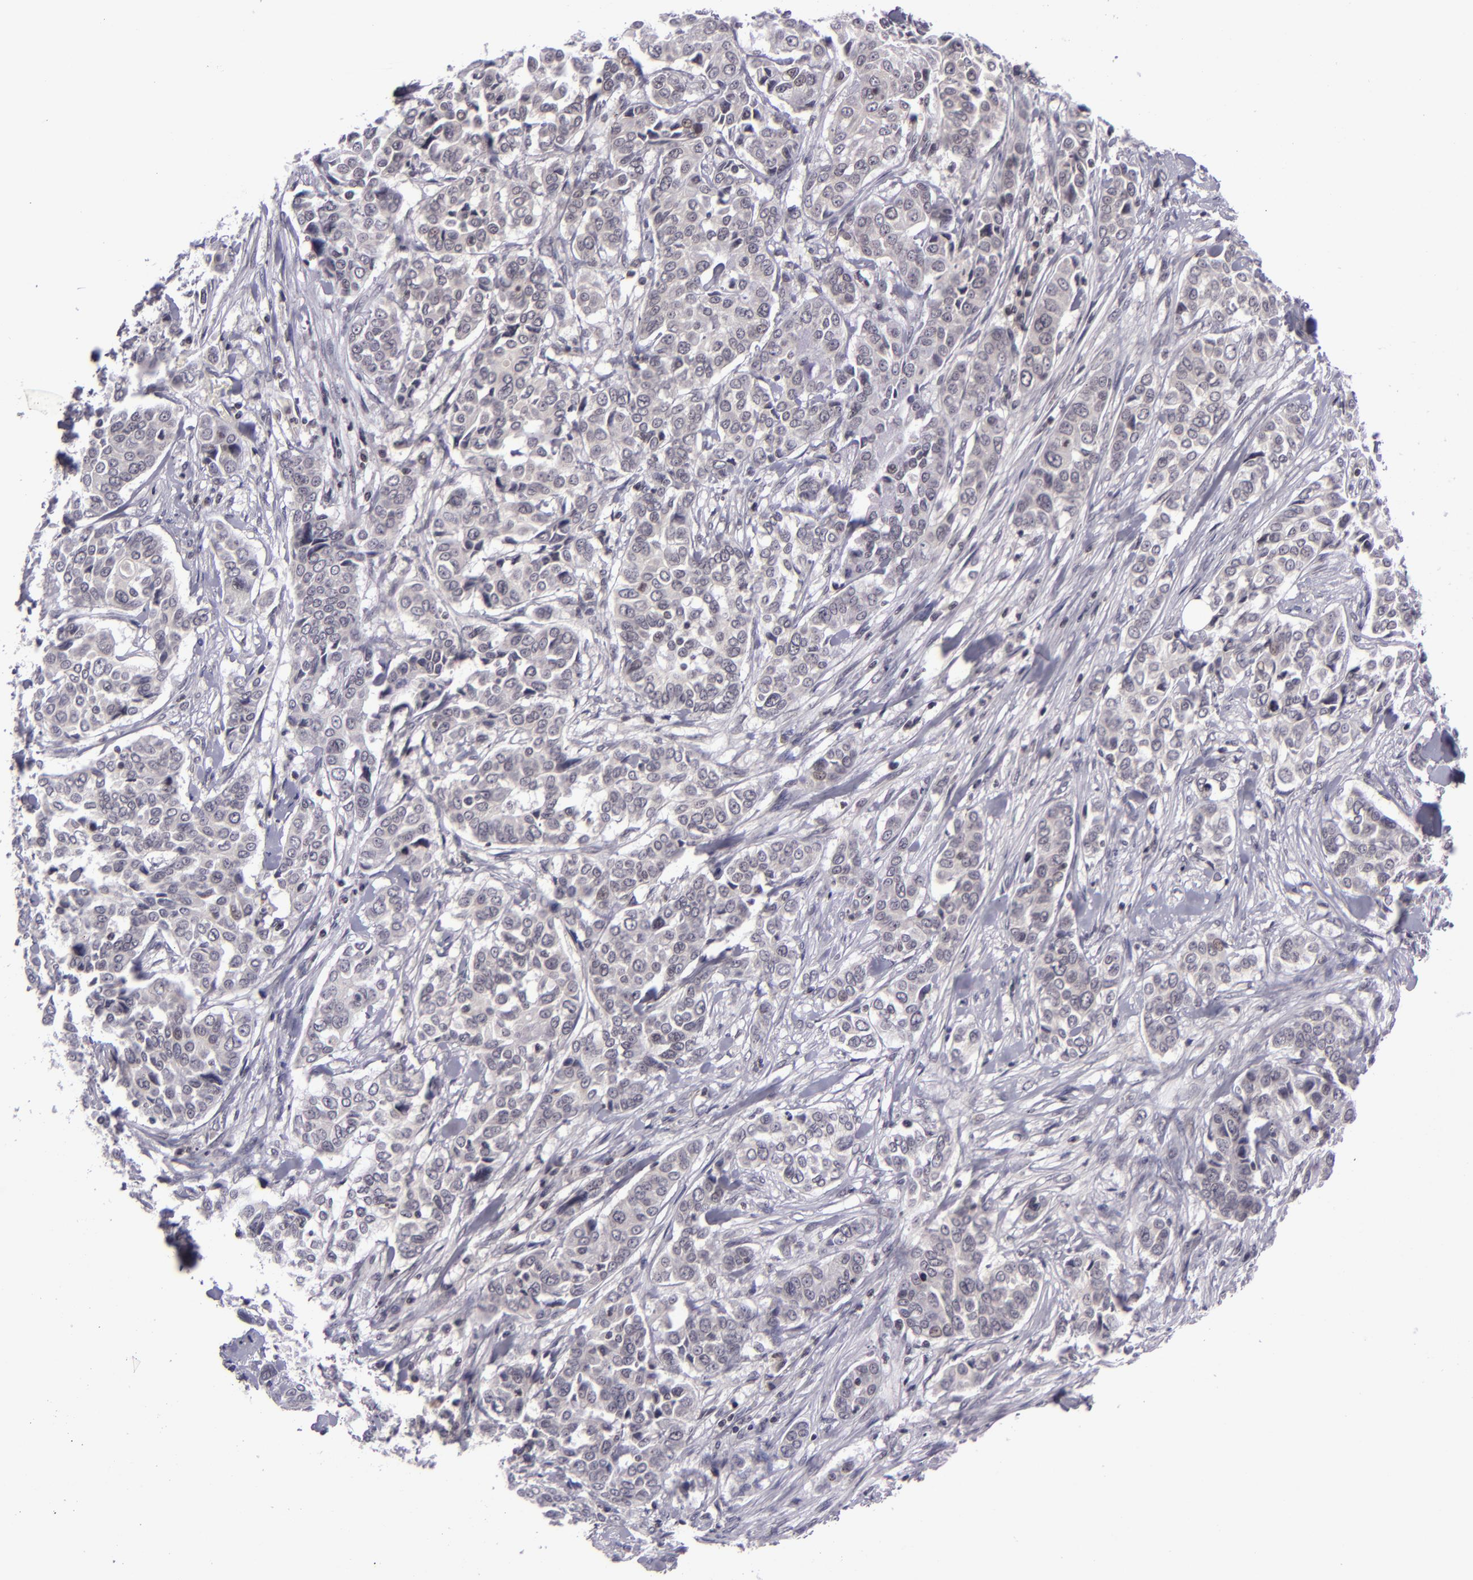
{"staining": {"intensity": "negative", "quantity": "none", "location": "none"}, "tissue": "pancreatic cancer", "cell_type": "Tumor cells", "image_type": "cancer", "snomed": [{"axis": "morphology", "description": "Adenocarcinoma, NOS"}, {"axis": "topography", "description": "Pancreas"}], "caption": "A histopathology image of human pancreatic cancer (adenocarcinoma) is negative for staining in tumor cells. The staining was performed using DAB (3,3'-diaminobenzidine) to visualize the protein expression in brown, while the nuclei were stained in blue with hematoxylin (Magnification: 20x).", "gene": "CASP8", "patient": {"sex": "female", "age": 52}}